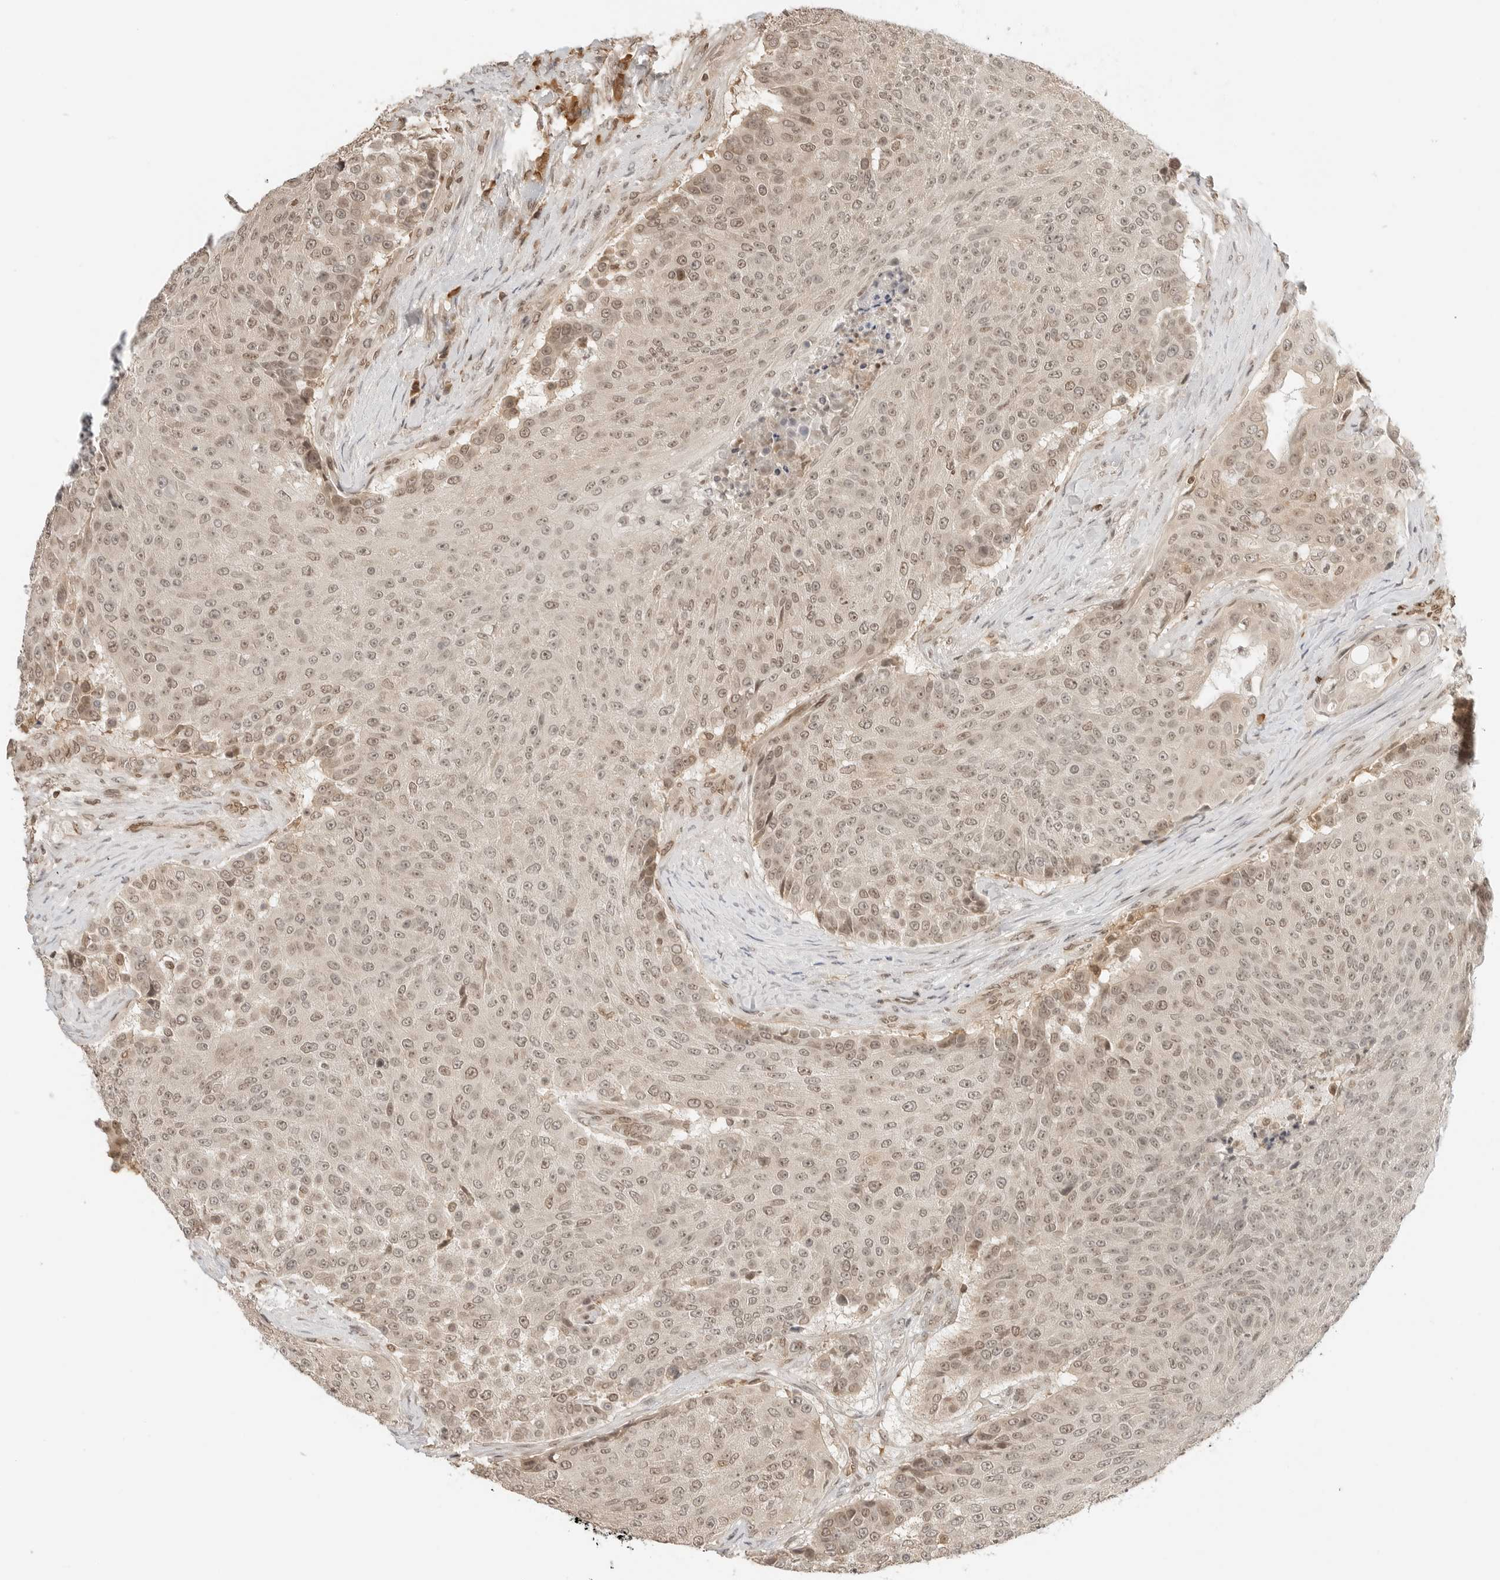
{"staining": {"intensity": "weak", "quantity": ">75%", "location": "cytoplasmic/membranous,nuclear"}, "tissue": "urothelial cancer", "cell_type": "Tumor cells", "image_type": "cancer", "snomed": [{"axis": "morphology", "description": "Urothelial carcinoma, High grade"}, {"axis": "topography", "description": "Urinary bladder"}], "caption": "Protein positivity by immunohistochemistry (IHC) reveals weak cytoplasmic/membranous and nuclear expression in approximately >75% of tumor cells in urothelial cancer.", "gene": "POLH", "patient": {"sex": "female", "age": 63}}